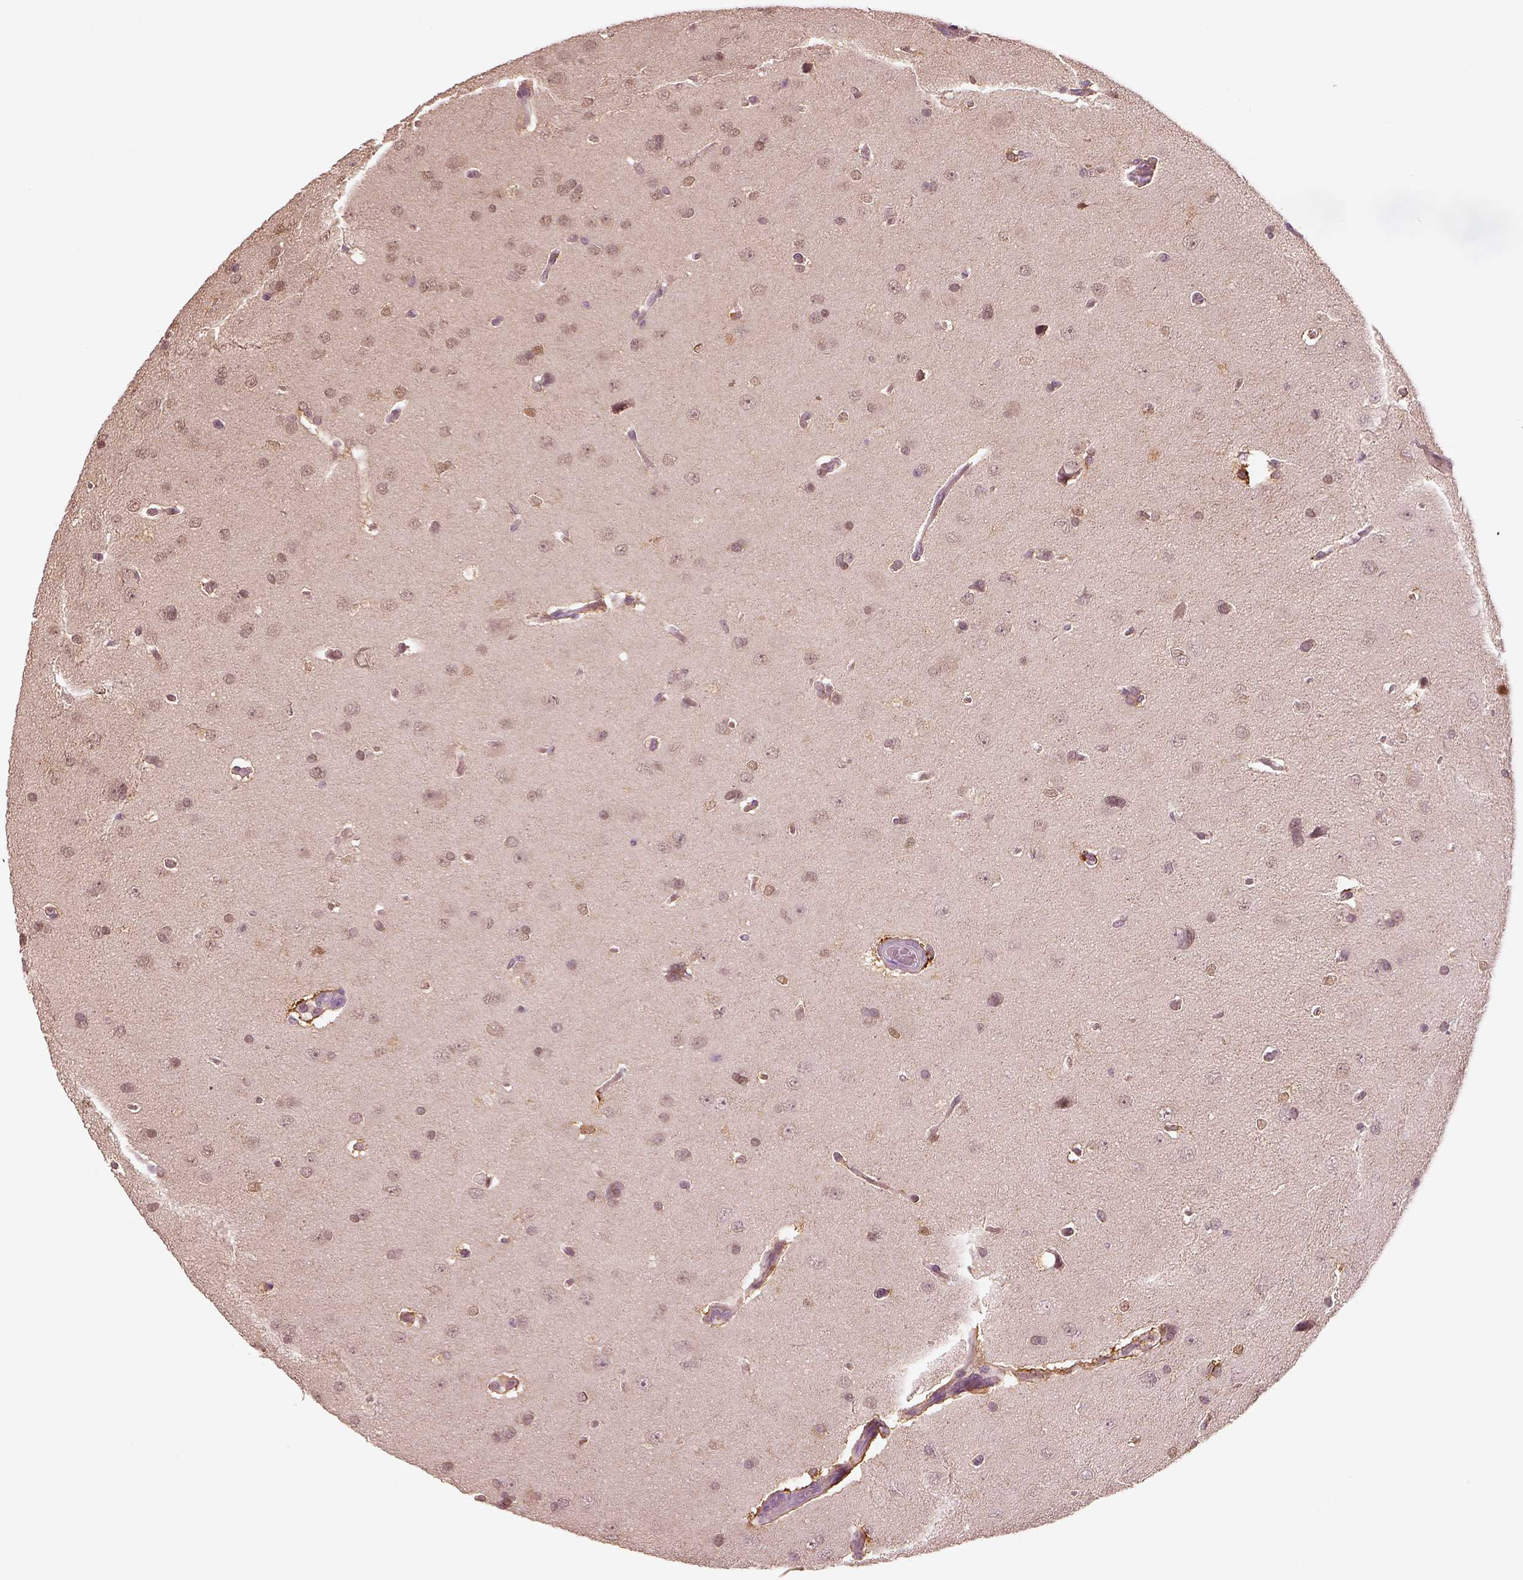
{"staining": {"intensity": "negative", "quantity": "none", "location": "none"}, "tissue": "glioma", "cell_type": "Tumor cells", "image_type": "cancer", "snomed": [{"axis": "morphology", "description": "Glioma, malignant, Low grade"}, {"axis": "topography", "description": "Brain"}], "caption": "Immunohistochemical staining of malignant glioma (low-grade) exhibits no significant staining in tumor cells.", "gene": "EGR4", "patient": {"sex": "female", "age": 54}}